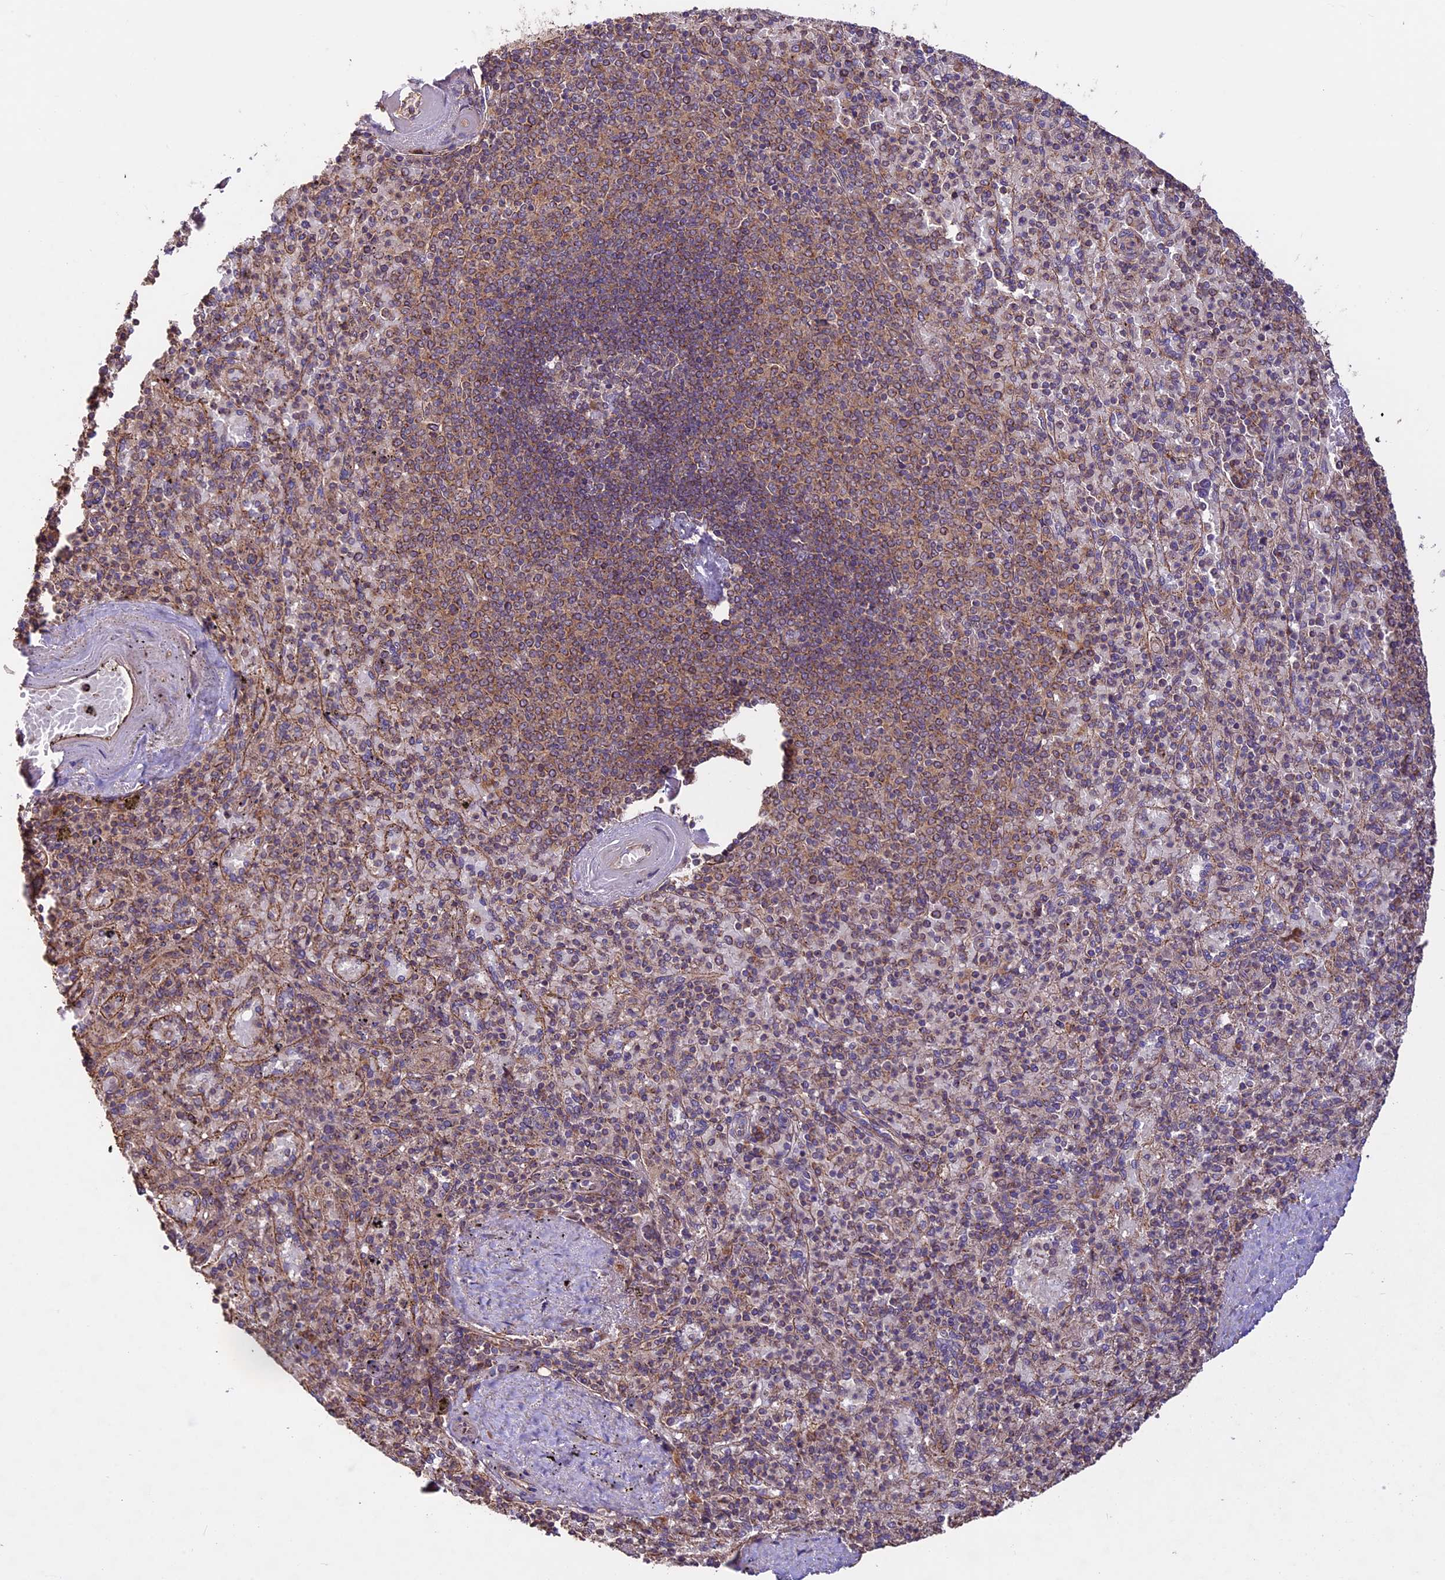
{"staining": {"intensity": "weak", "quantity": "<25%", "location": "cytoplasmic/membranous"}, "tissue": "spleen", "cell_type": "Cells in red pulp", "image_type": "normal", "snomed": [{"axis": "morphology", "description": "Normal tissue, NOS"}, {"axis": "topography", "description": "Spleen"}], "caption": "DAB immunohistochemical staining of benign human spleen demonstrates no significant expression in cells in red pulp.", "gene": "BCAS4", "patient": {"sex": "male", "age": 82}}